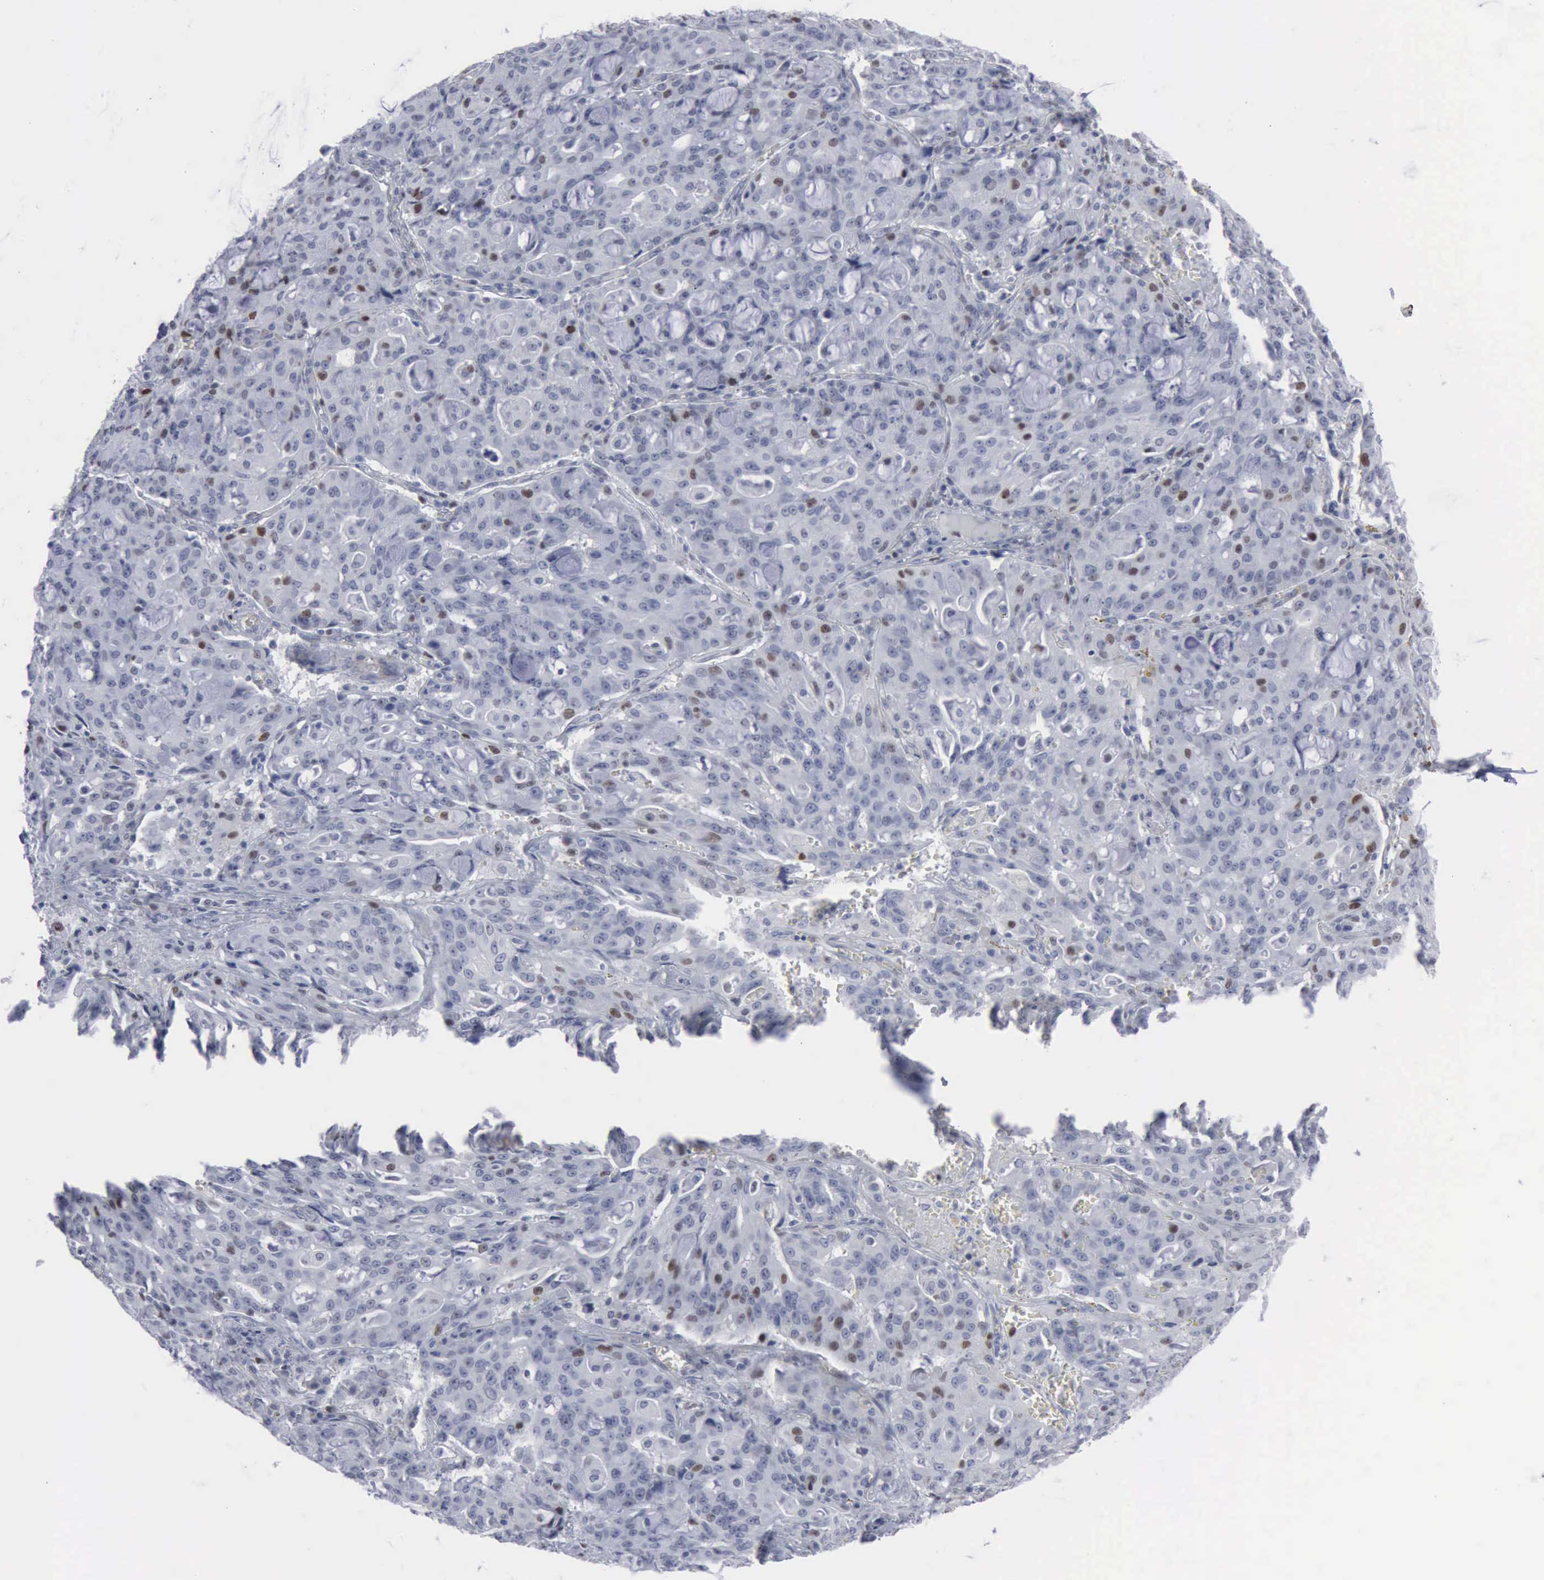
{"staining": {"intensity": "moderate", "quantity": "<25%", "location": "nuclear"}, "tissue": "lung cancer", "cell_type": "Tumor cells", "image_type": "cancer", "snomed": [{"axis": "morphology", "description": "Adenocarcinoma, NOS"}, {"axis": "topography", "description": "Lung"}], "caption": "Human lung cancer stained with a brown dye reveals moderate nuclear positive expression in about <25% of tumor cells.", "gene": "MCM5", "patient": {"sex": "female", "age": 44}}